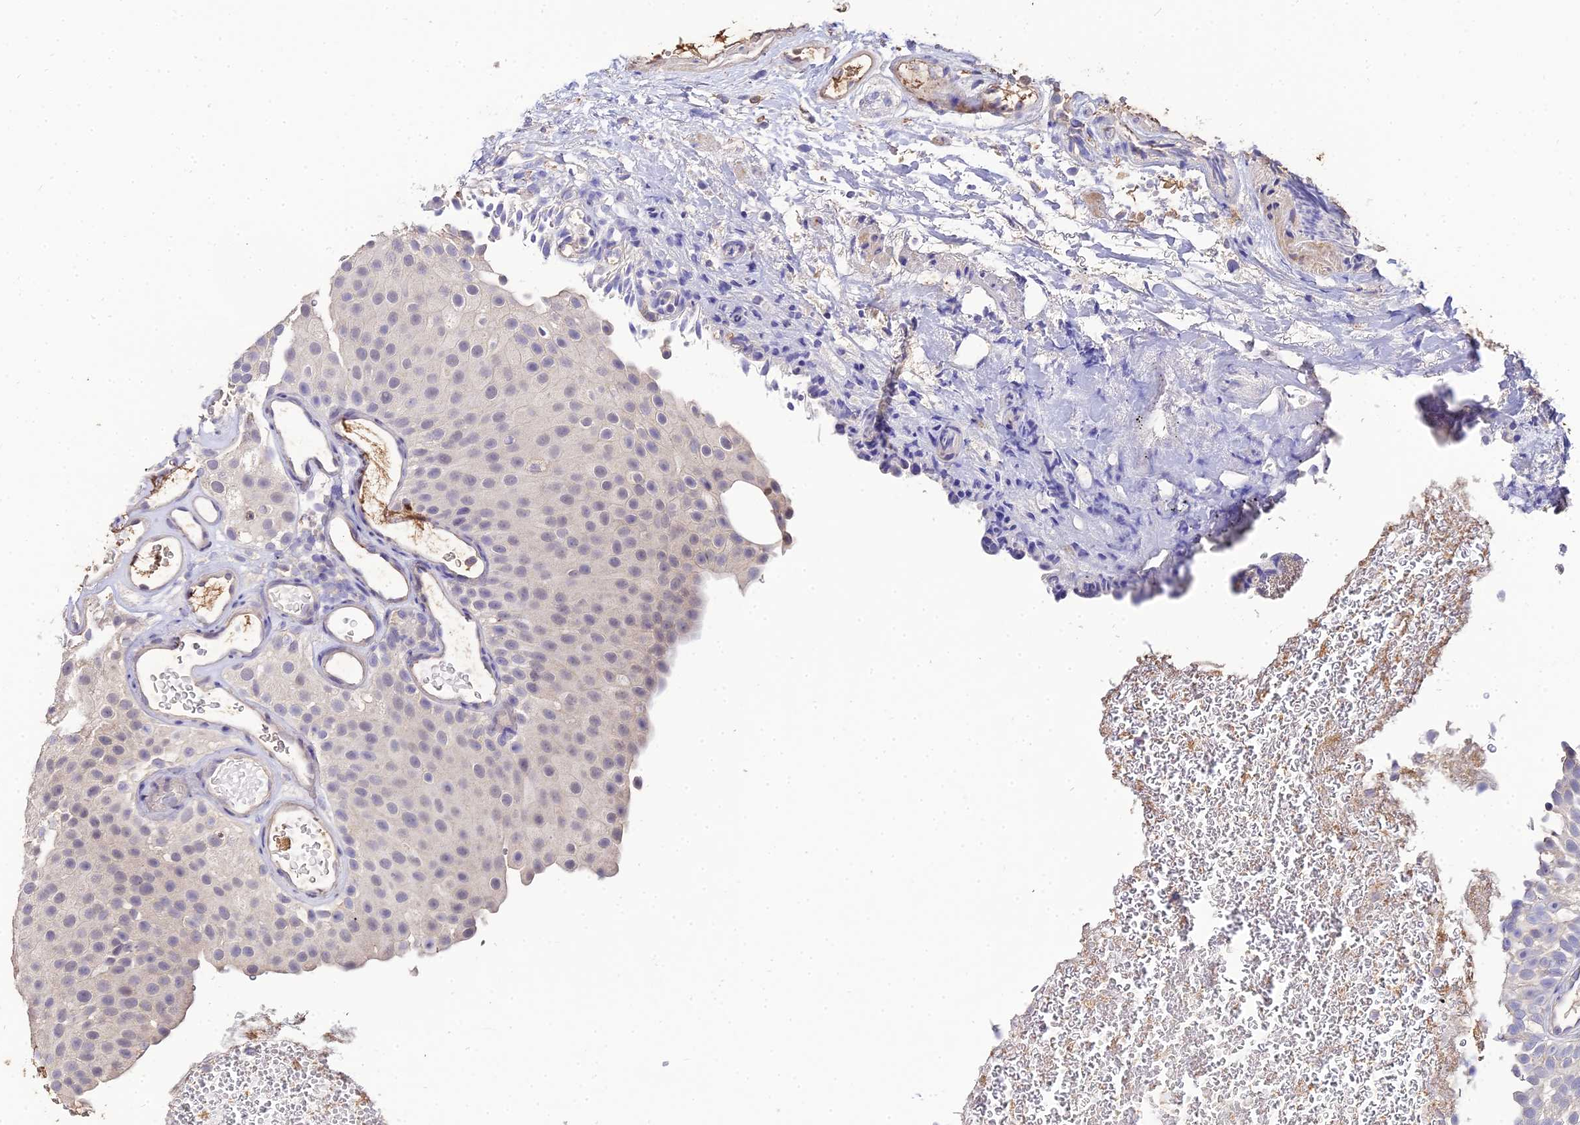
{"staining": {"intensity": "weak", "quantity": "<25%", "location": "nuclear"}, "tissue": "urothelial cancer", "cell_type": "Tumor cells", "image_type": "cancer", "snomed": [{"axis": "morphology", "description": "Urothelial carcinoma, Low grade"}, {"axis": "topography", "description": "Urinary bladder"}], "caption": "Low-grade urothelial carcinoma stained for a protein using immunohistochemistry displays no positivity tumor cells.", "gene": "LSM5", "patient": {"sex": "male", "age": 78}}